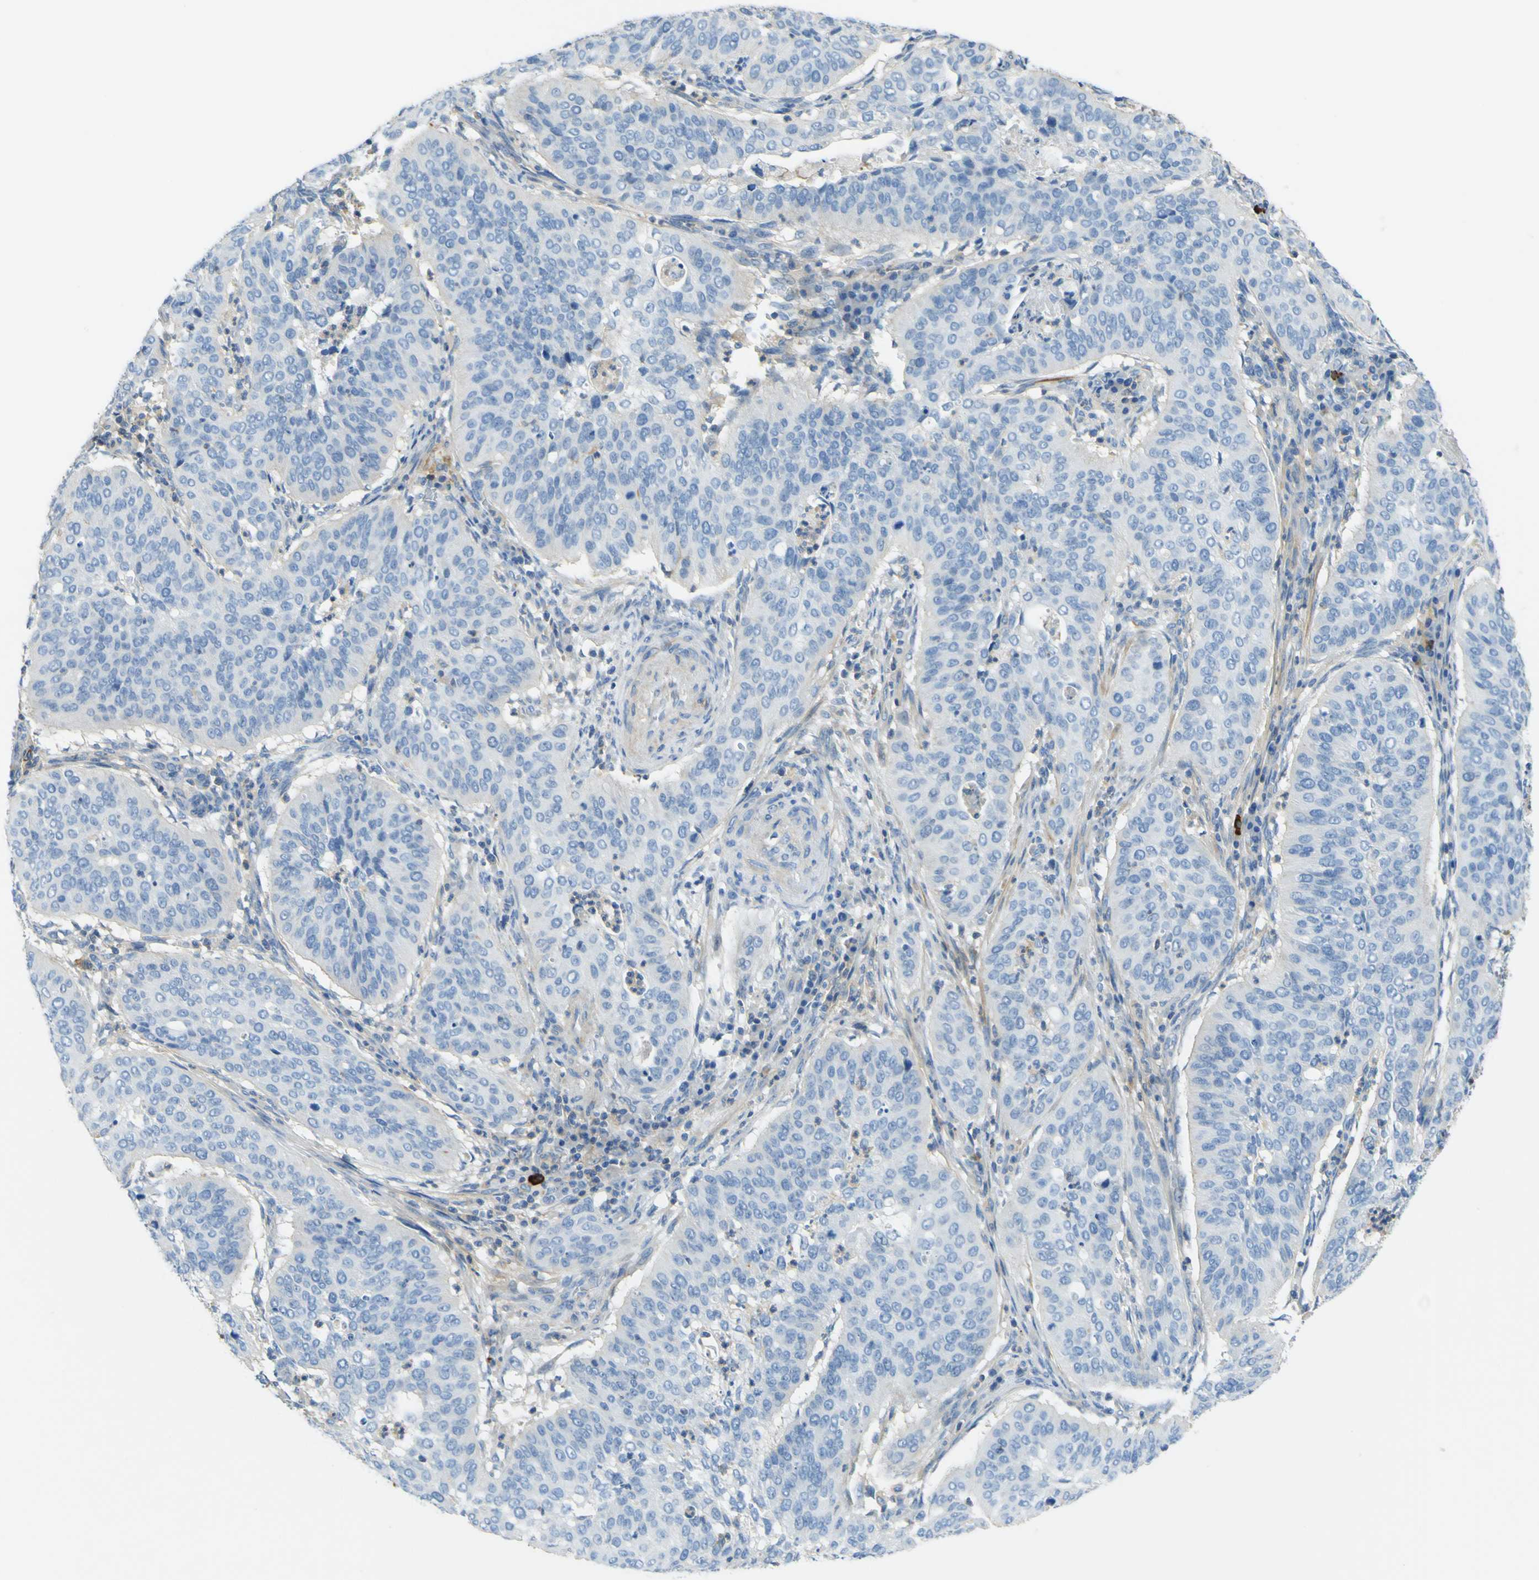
{"staining": {"intensity": "negative", "quantity": "none", "location": "none"}, "tissue": "cervical cancer", "cell_type": "Tumor cells", "image_type": "cancer", "snomed": [{"axis": "morphology", "description": "Normal tissue, NOS"}, {"axis": "morphology", "description": "Squamous cell carcinoma, NOS"}, {"axis": "topography", "description": "Cervix"}], "caption": "This image is of cervical squamous cell carcinoma stained with immunohistochemistry to label a protein in brown with the nuclei are counter-stained blue. There is no positivity in tumor cells.", "gene": "OGN", "patient": {"sex": "female", "age": 39}}